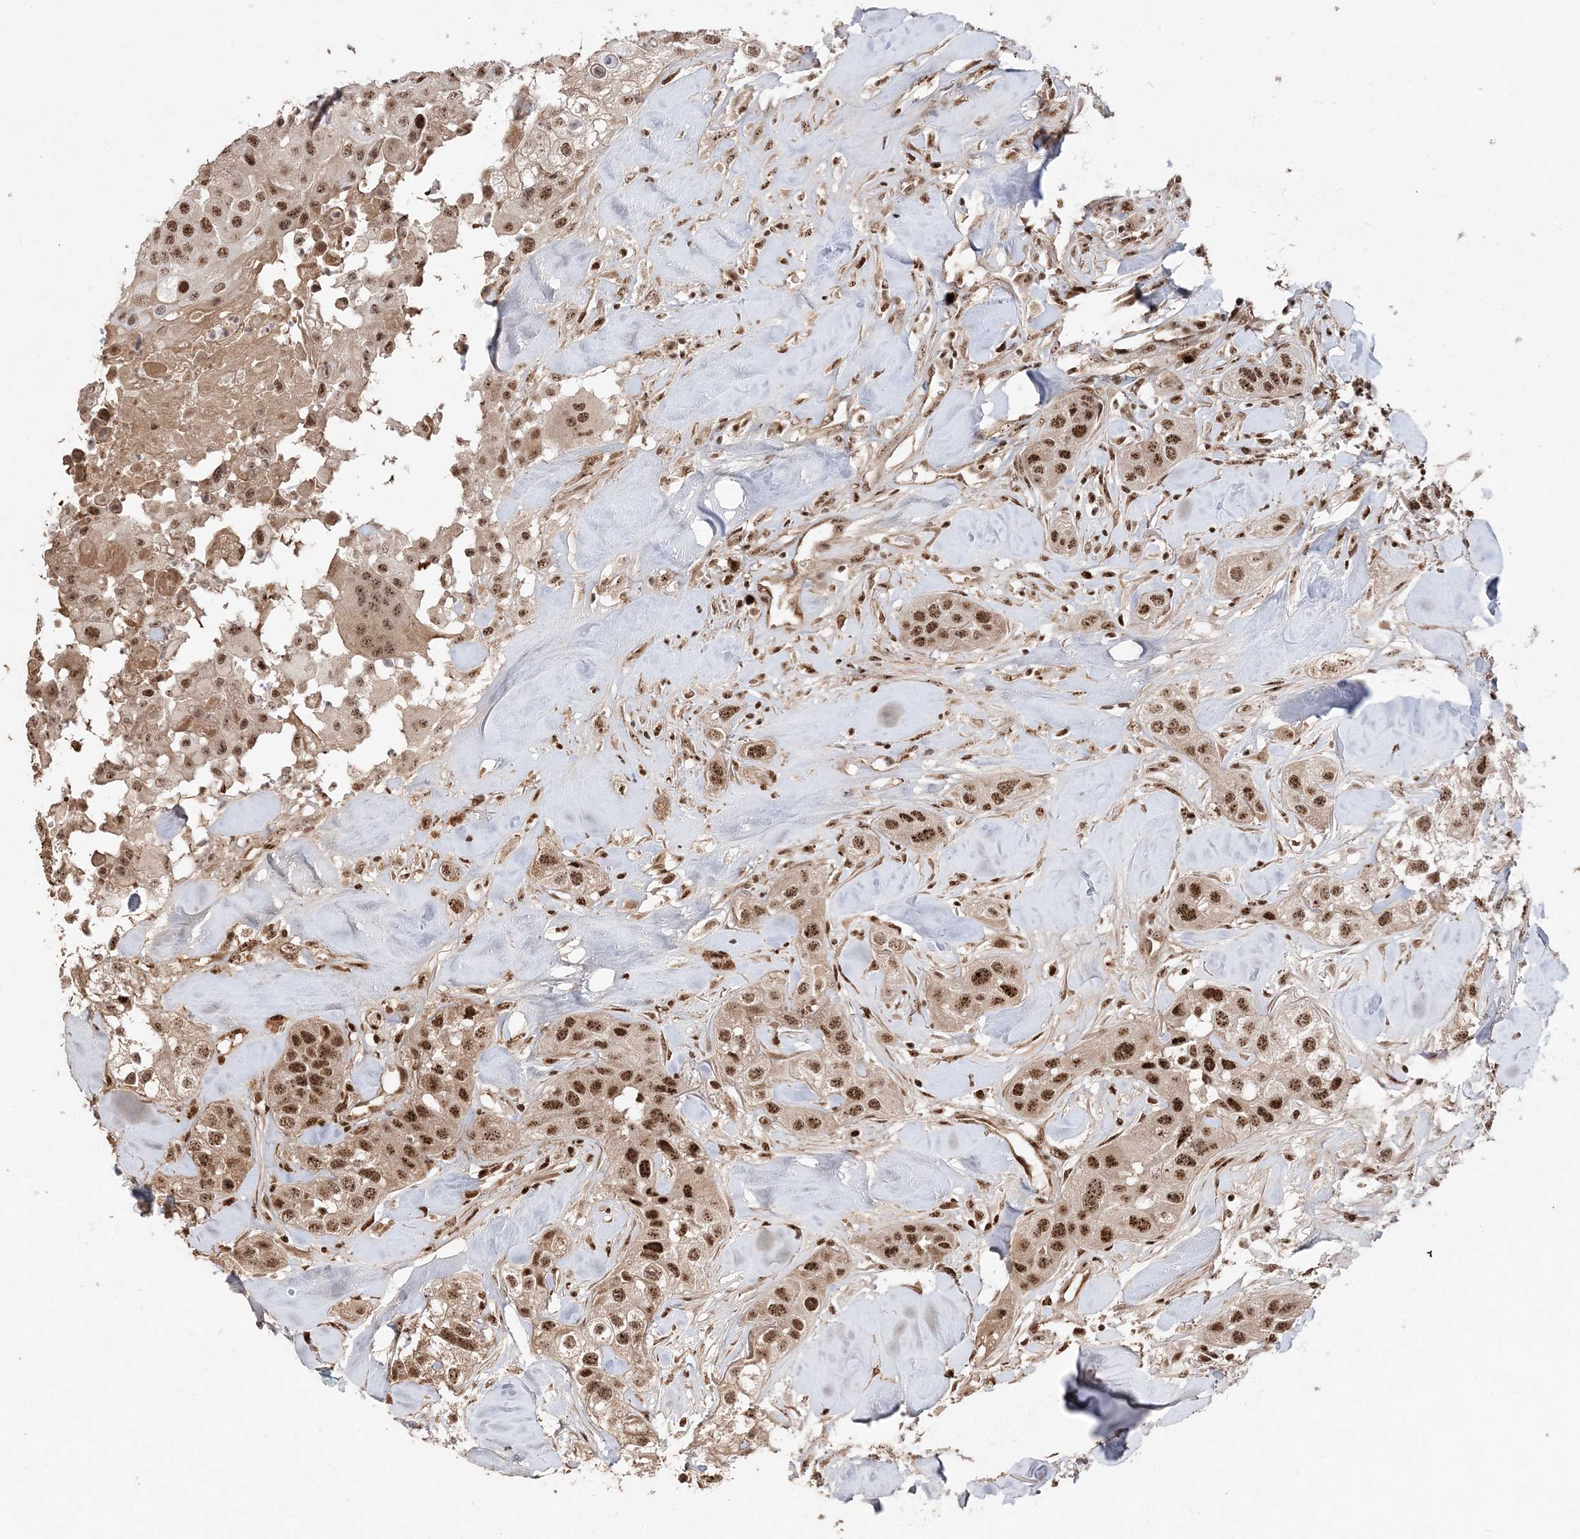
{"staining": {"intensity": "strong", "quantity": ">75%", "location": "nuclear"}, "tissue": "head and neck cancer", "cell_type": "Tumor cells", "image_type": "cancer", "snomed": [{"axis": "morphology", "description": "Normal tissue, NOS"}, {"axis": "morphology", "description": "Squamous cell carcinoma, NOS"}, {"axis": "topography", "description": "Skeletal muscle"}, {"axis": "topography", "description": "Head-Neck"}], "caption": "Immunohistochemistry (IHC) image of head and neck squamous cell carcinoma stained for a protein (brown), which displays high levels of strong nuclear expression in approximately >75% of tumor cells.", "gene": "RBM17", "patient": {"sex": "male", "age": 51}}